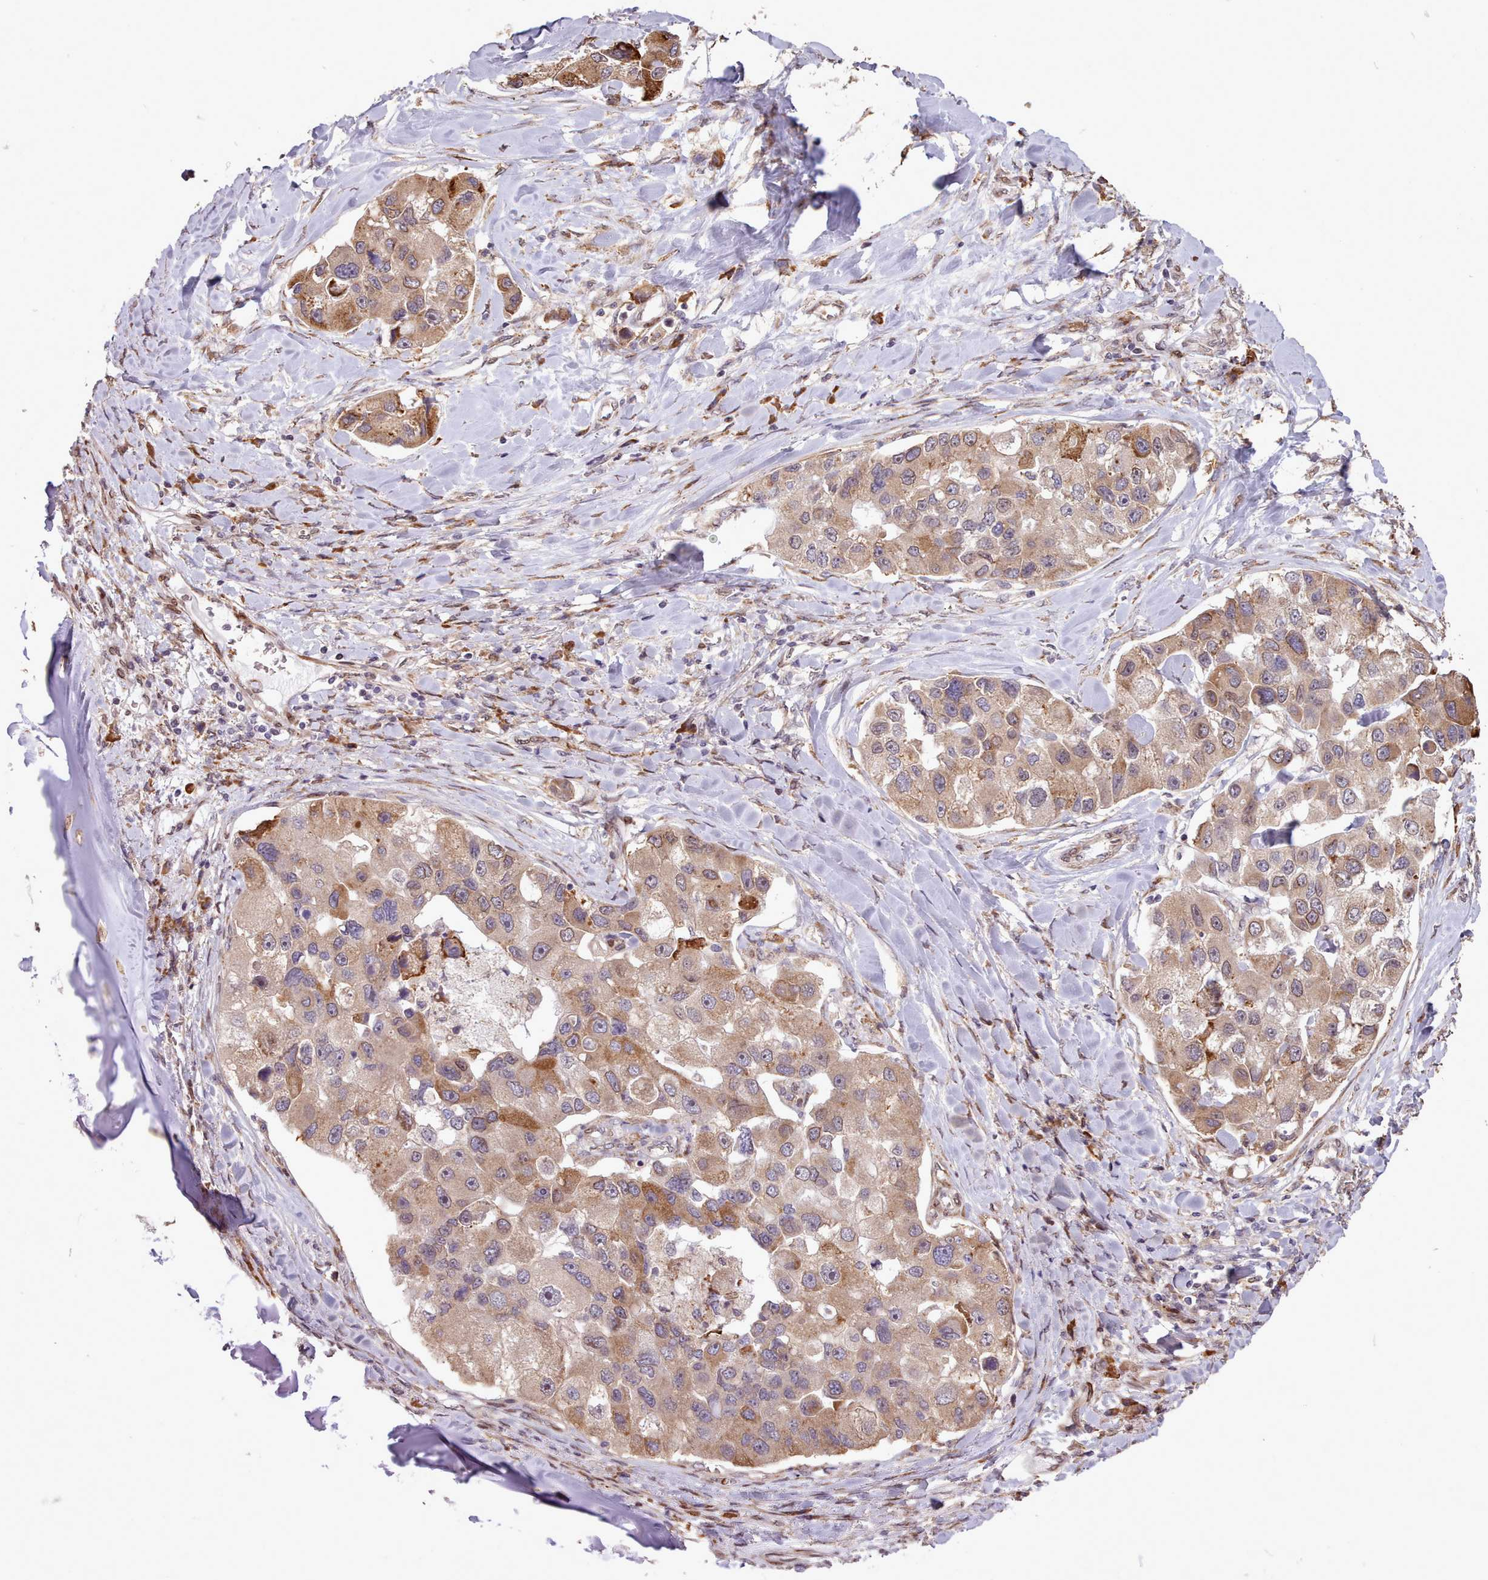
{"staining": {"intensity": "moderate", "quantity": ">75%", "location": "cytoplasmic/membranous"}, "tissue": "lung cancer", "cell_type": "Tumor cells", "image_type": "cancer", "snomed": [{"axis": "morphology", "description": "Adenocarcinoma, NOS"}, {"axis": "topography", "description": "Lung"}], "caption": "Immunohistochemical staining of lung cancer displays medium levels of moderate cytoplasmic/membranous staining in approximately >75% of tumor cells.", "gene": "CABP1", "patient": {"sex": "female", "age": 54}}